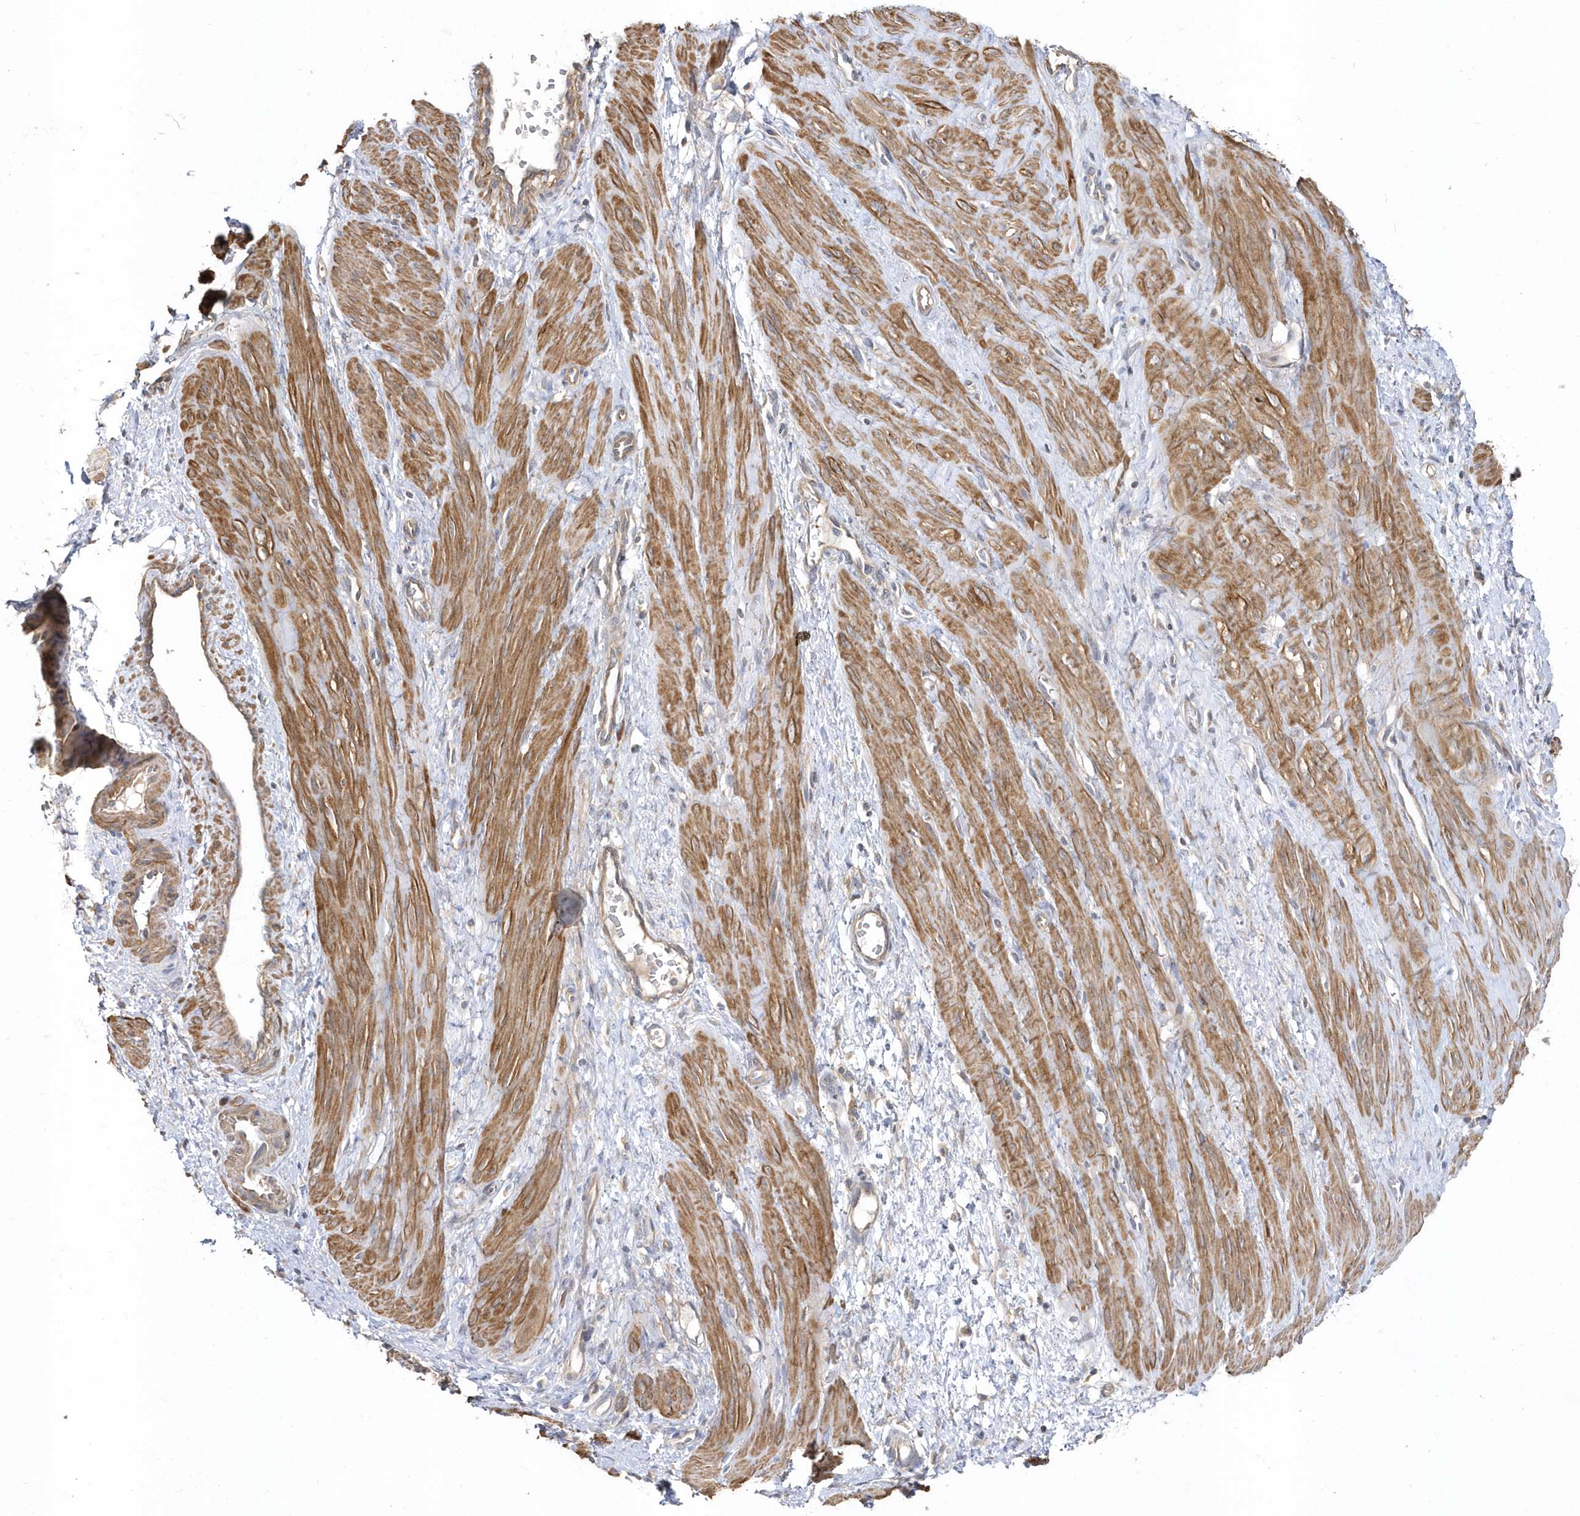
{"staining": {"intensity": "moderate", "quantity": ">75%", "location": "cytoplasmic/membranous"}, "tissue": "smooth muscle", "cell_type": "Smooth muscle cells", "image_type": "normal", "snomed": [{"axis": "morphology", "description": "Normal tissue, NOS"}, {"axis": "topography", "description": "Endometrium"}], "caption": "Moderate cytoplasmic/membranous staining is appreciated in about >75% of smooth muscle cells in benign smooth muscle. (Stains: DAB in brown, nuclei in blue, Microscopy: brightfield microscopy at high magnification).", "gene": "LEXM", "patient": {"sex": "female", "age": 33}}